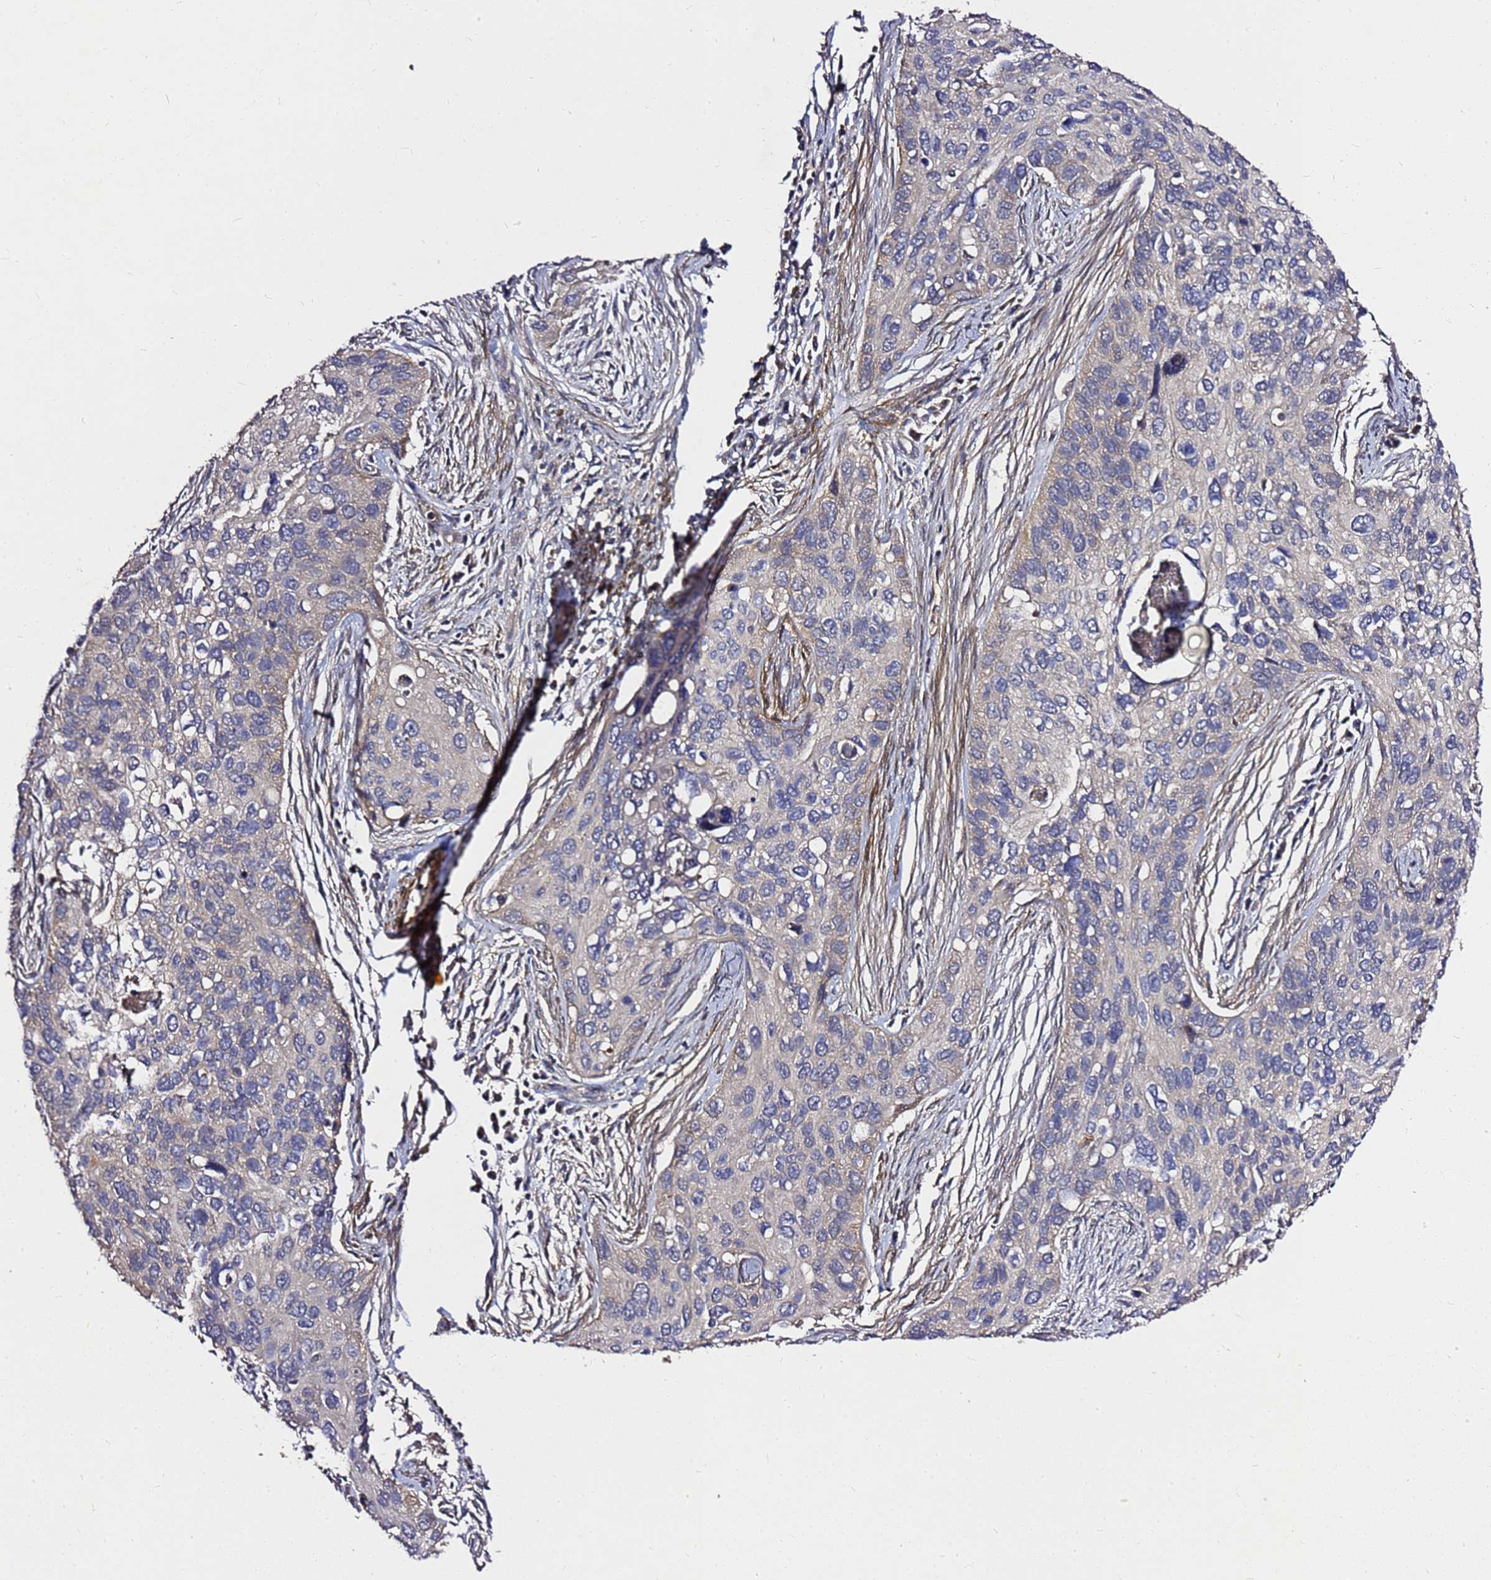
{"staining": {"intensity": "negative", "quantity": "none", "location": "none"}, "tissue": "cervical cancer", "cell_type": "Tumor cells", "image_type": "cancer", "snomed": [{"axis": "morphology", "description": "Squamous cell carcinoma, NOS"}, {"axis": "topography", "description": "Cervix"}], "caption": "Micrograph shows no significant protein positivity in tumor cells of squamous cell carcinoma (cervical).", "gene": "RSPRY1", "patient": {"sex": "female", "age": 55}}